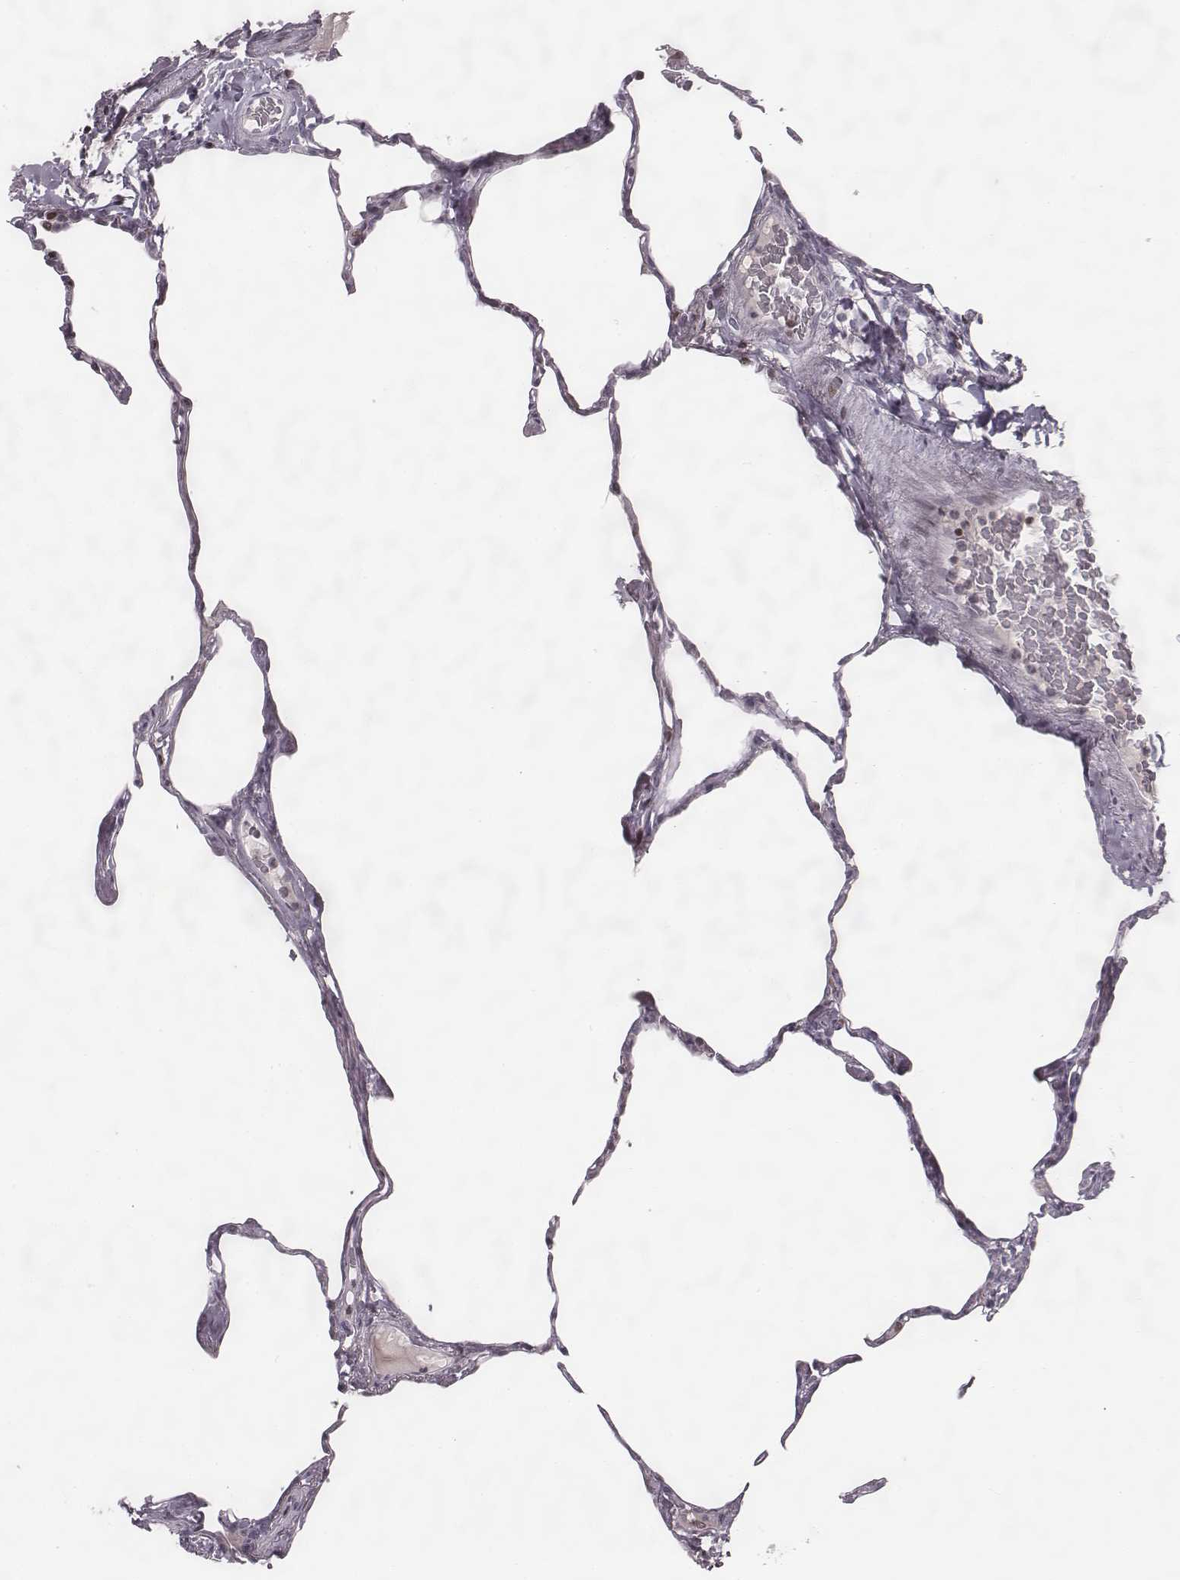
{"staining": {"intensity": "negative", "quantity": "none", "location": "none"}, "tissue": "lung", "cell_type": "Alveolar cells", "image_type": "normal", "snomed": [{"axis": "morphology", "description": "Normal tissue, NOS"}, {"axis": "topography", "description": "Lung"}], "caption": "There is no significant expression in alveolar cells of lung. (Immunohistochemistry, brightfield microscopy, high magnification).", "gene": "NDC1", "patient": {"sex": "male", "age": 65}}